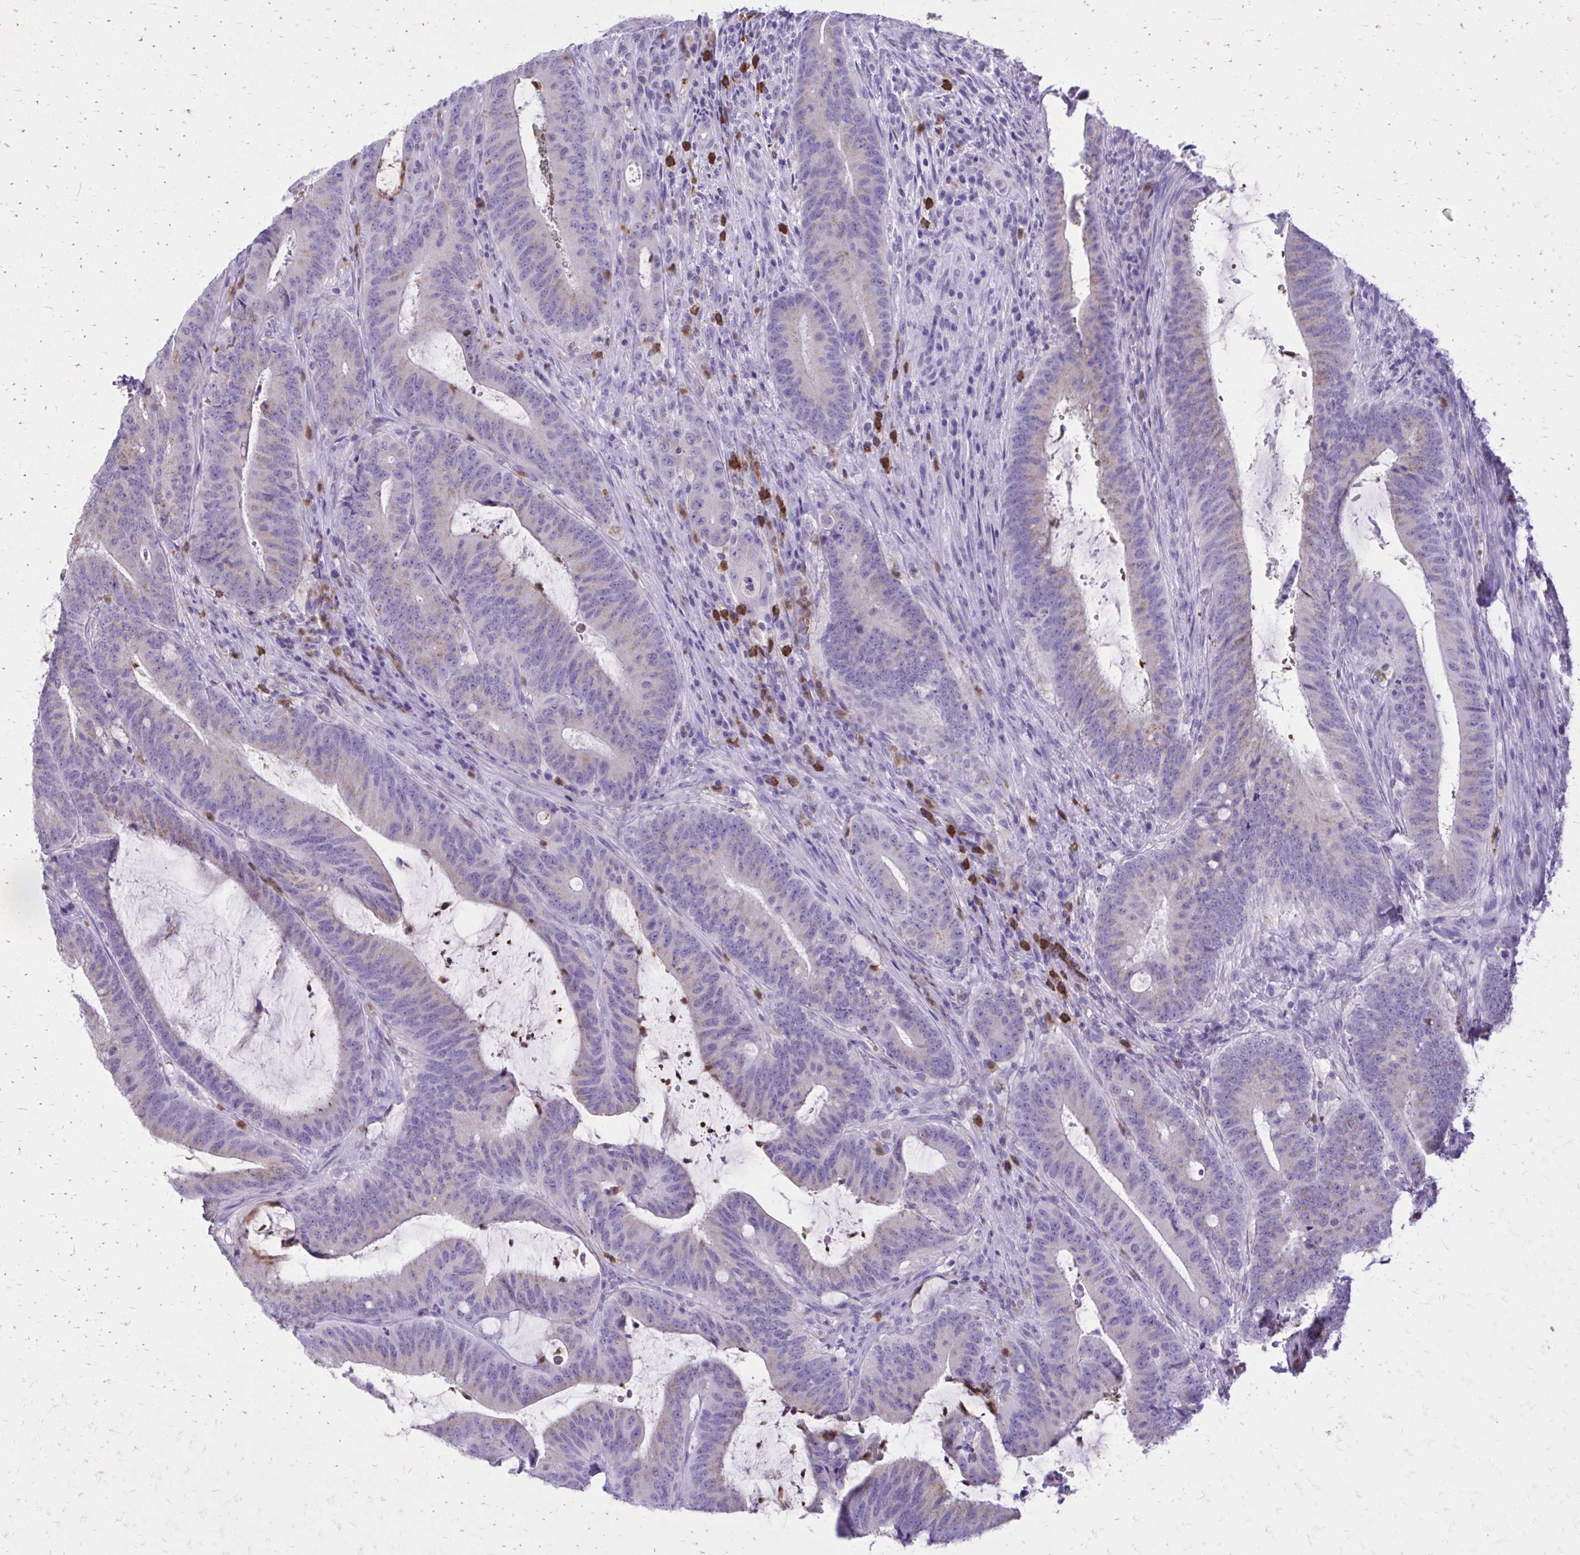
{"staining": {"intensity": "weak", "quantity": "<25%", "location": "cytoplasmic/membranous"}, "tissue": "colorectal cancer", "cell_type": "Tumor cells", "image_type": "cancer", "snomed": [{"axis": "morphology", "description": "Adenocarcinoma, NOS"}, {"axis": "topography", "description": "Colon"}], "caption": "An IHC histopathology image of colorectal adenocarcinoma is shown. There is no staining in tumor cells of colorectal adenocarcinoma.", "gene": "CAT", "patient": {"sex": "female", "age": 43}}